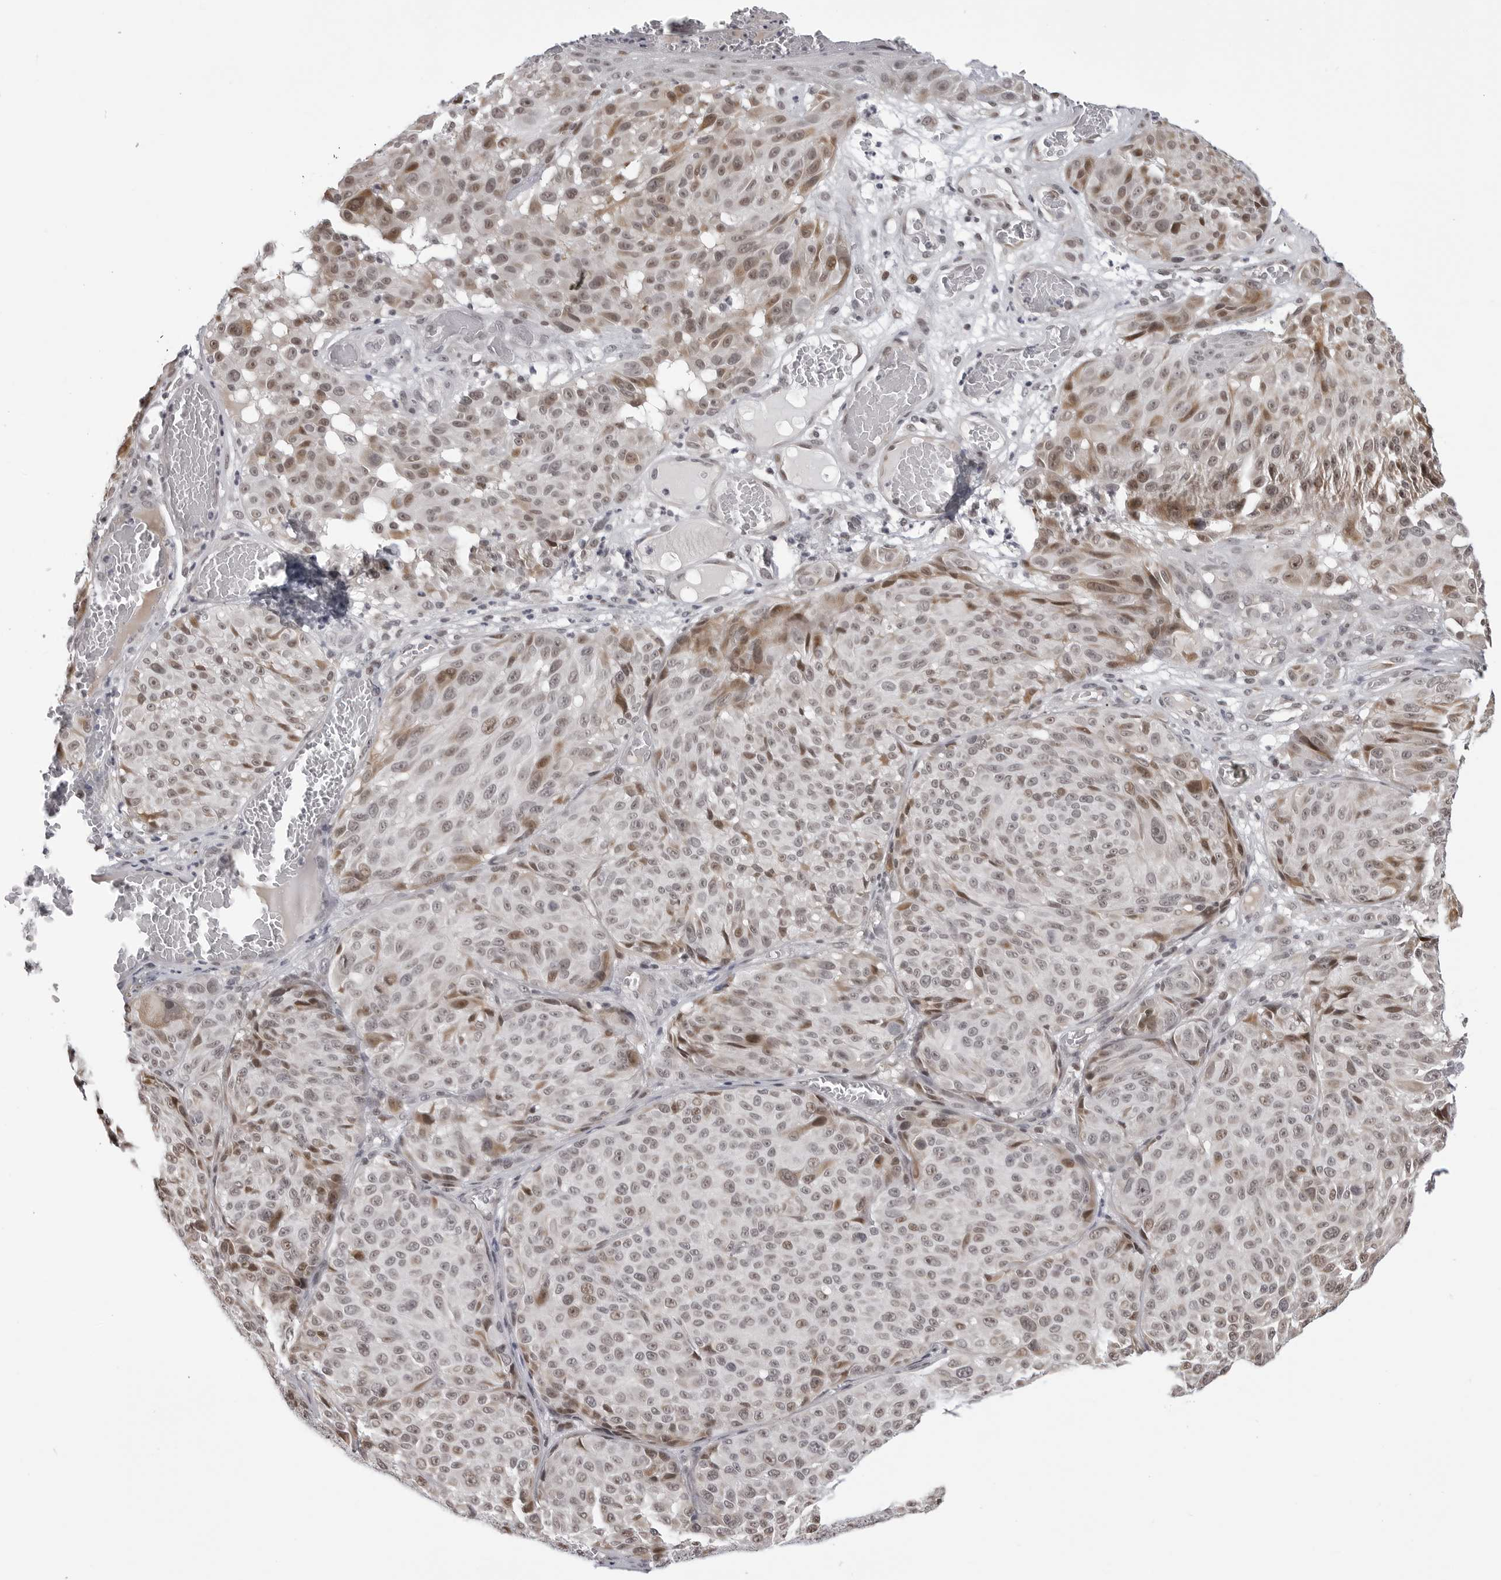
{"staining": {"intensity": "moderate", "quantity": "<25%", "location": "cytoplasmic/membranous,nuclear"}, "tissue": "melanoma", "cell_type": "Tumor cells", "image_type": "cancer", "snomed": [{"axis": "morphology", "description": "Malignant melanoma, NOS"}, {"axis": "topography", "description": "Skin"}], "caption": "Tumor cells display moderate cytoplasmic/membranous and nuclear staining in about <25% of cells in melanoma.", "gene": "PHF3", "patient": {"sex": "male", "age": 83}}